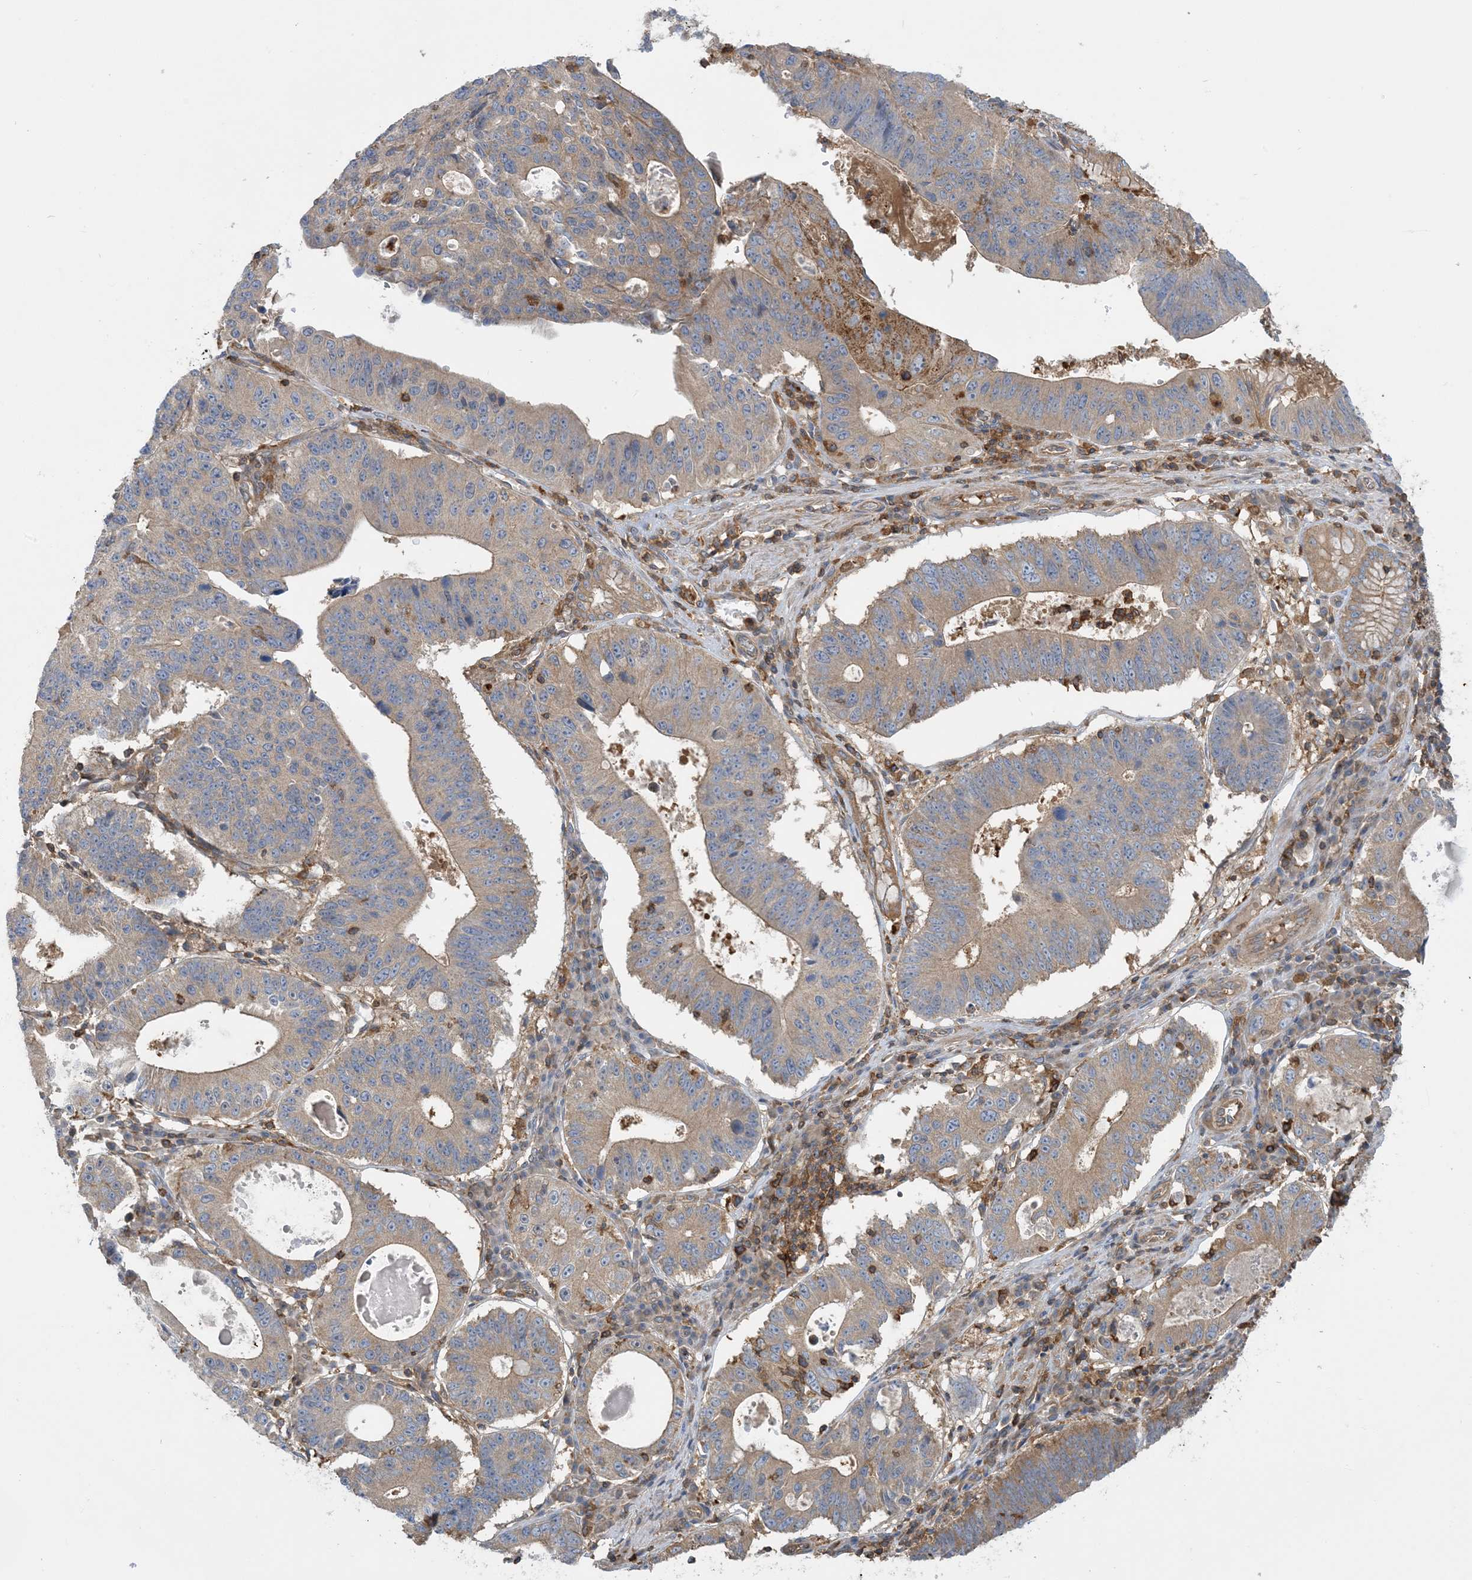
{"staining": {"intensity": "weak", "quantity": "25%-75%", "location": "cytoplasmic/membranous"}, "tissue": "stomach cancer", "cell_type": "Tumor cells", "image_type": "cancer", "snomed": [{"axis": "morphology", "description": "Adenocarcinoma, NOS"}, {"axis": "topography", "description": "Stomach"}], "caption": "There is low levels of weak cytoplasmic/membranous positivity in tumor cells of stomach adenocarcinoma, as demonstrated by immunohistochemical staining (brown color).", "gene": "SFMBT2", "patient": {"sex": "male", "age": 59}}